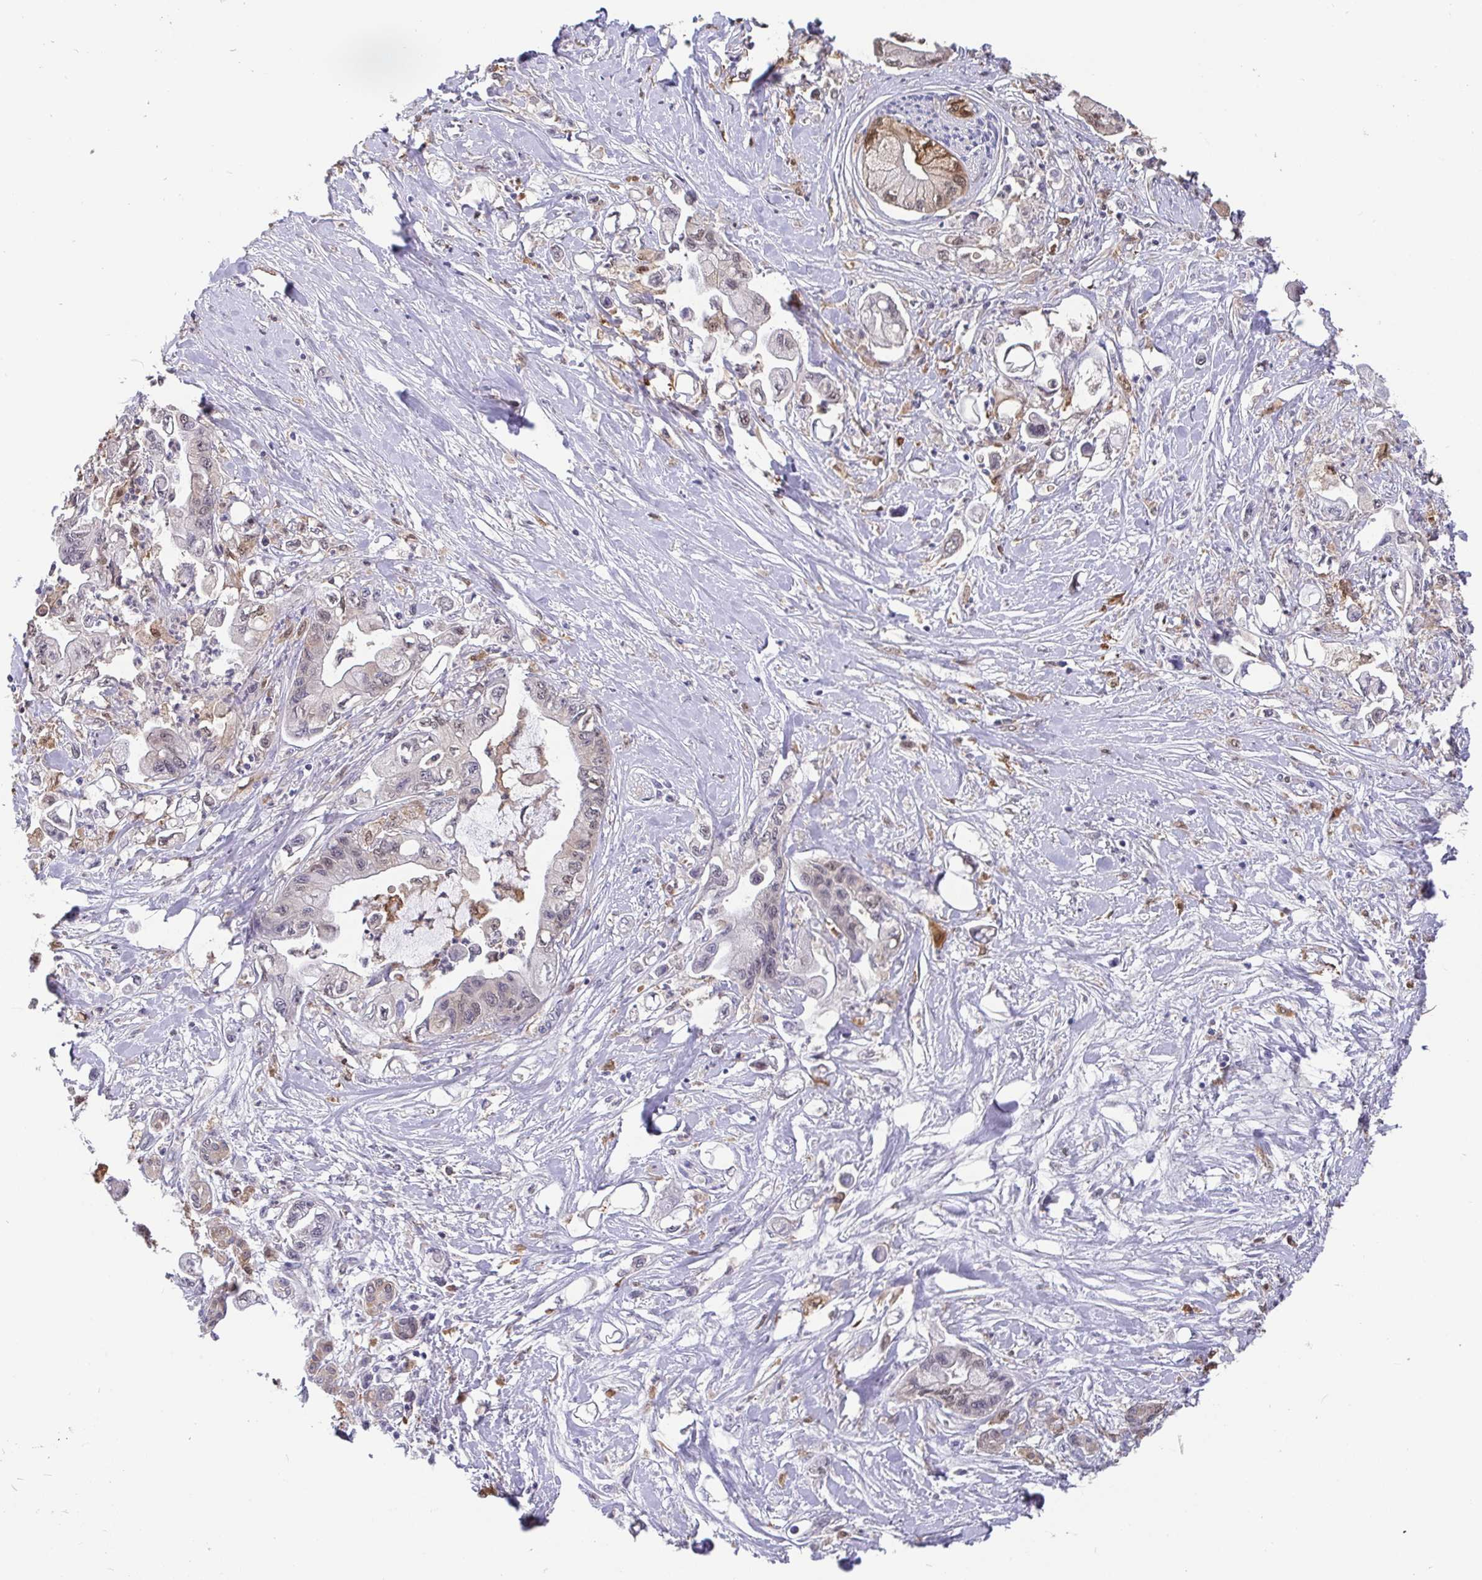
{"staining": {"intensity": "weak", "quantity": "<25%", "location": "nuclear"}, "tissue": "pancreatic cancer", "cell_type": "Tumor cells", "image_type": "cancer", "snomed": [{"axis": "morphology", "description": "Adenocarcinoma, NOS"}, {"axis": "topography", "description": "Pancreas"}], "caption": "High power microscopy photomicrograph of an immunohistochemistry micrograph of pancreatic cancer, revealing no significant positivity in tumor cells.", "gene": "IDH1", "patient": {"sex": "male", "age": 61}}